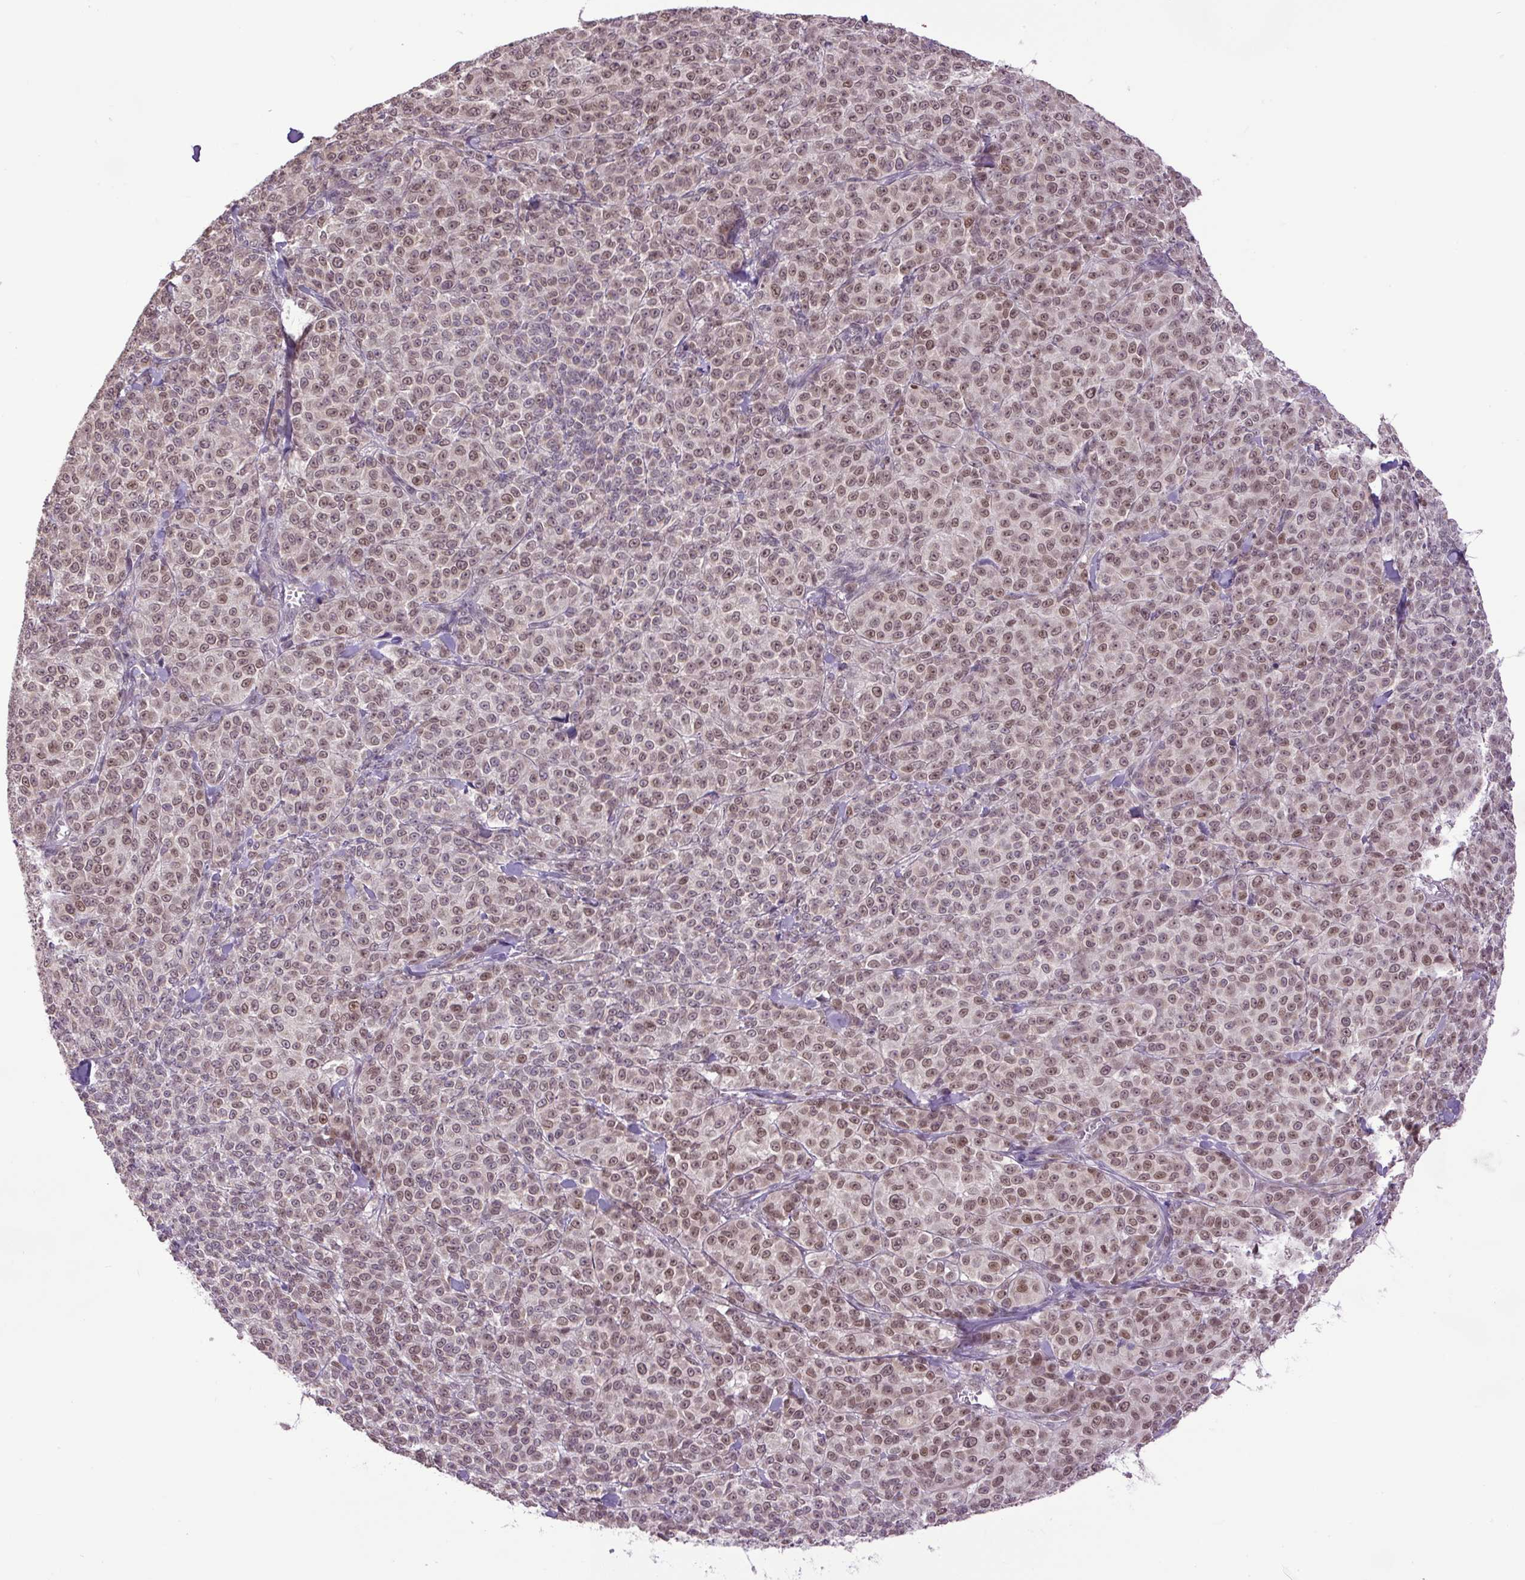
{"staining": {"intensity": "moderate", "quantity": ">75%", "location": "nuclear"}, "tissue": "melanoma", "cell_type": "Tumor cells", "image_type": "cancer", "snomed": [{"axis": "morphology", "description": "Normal tissue, NOS"}, {"axis": "morphology", "description": "Malignant melanoma, NOS"}, {"axis": "topography", "description": "Skin"}], "caption": "Malignant melanoma stained for a protein (brown) demonstrates moderate nuclear positive positivity in approximately >75% of tumor cells.", "gene": "KPNA1", "patient": {"sex": "female", "age": 34}}